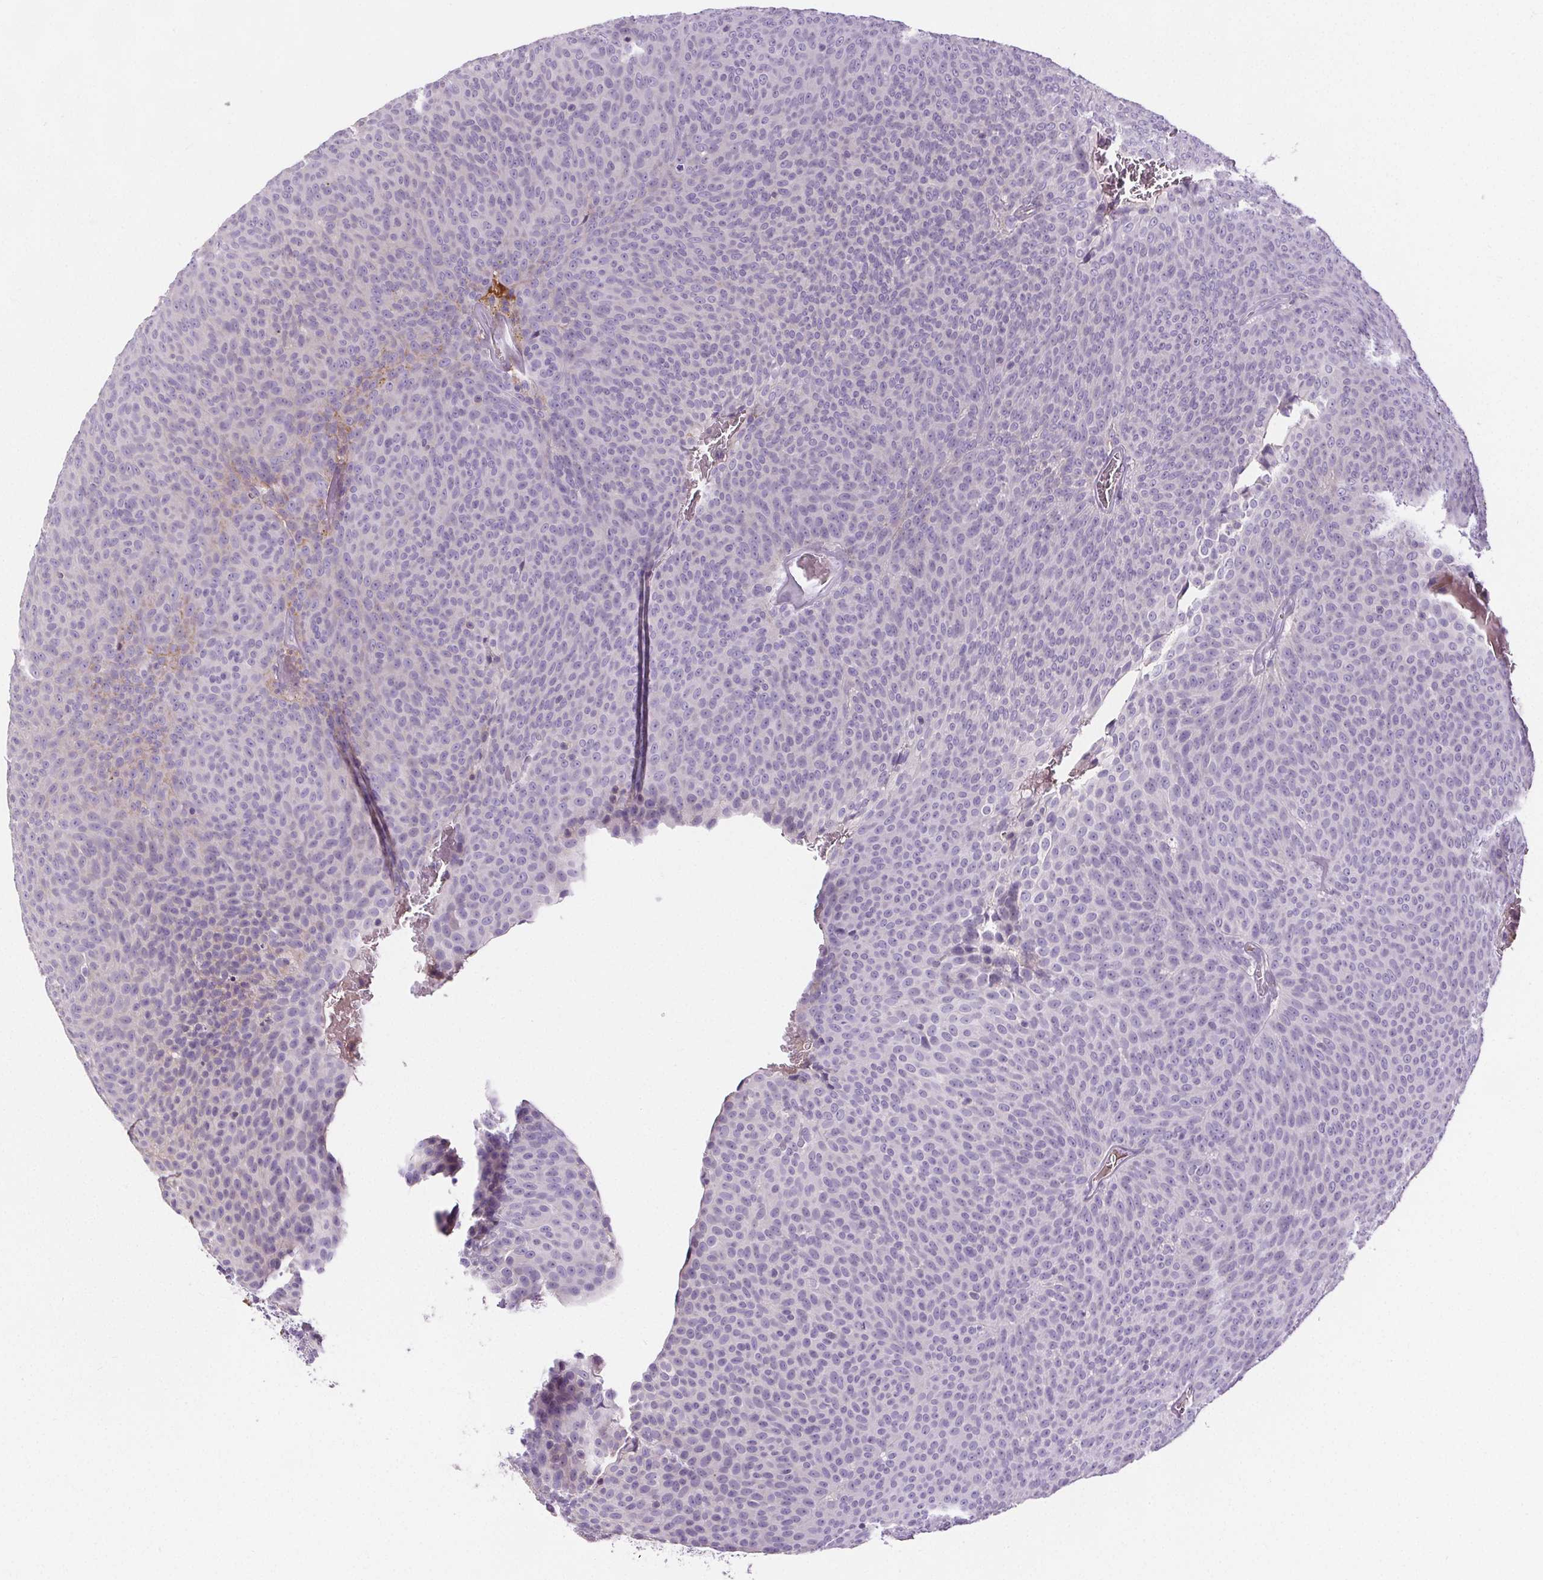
{"staining": {"intensity": "negative", "quantity": "none", "location": "none"}, "tissue": "urothelial cancer", "cell_type": "Tumor cells", "image_type": "cancer", "snomed": [{"axis": "morphology", "description": "Urothelial carcinoma, Low grade"}, {"axis": "topography", "description": "Urinary bladder"}], "caption": "This micrograph is of urothelial carcinoma (low-grade) stained with immunohistochemistry to label a protein in brown with the nuclei are counter-stained blue. There is no expression in tumor cells.", "gene": "CD5L", "patient": {"sex": "male", "age": 77}}